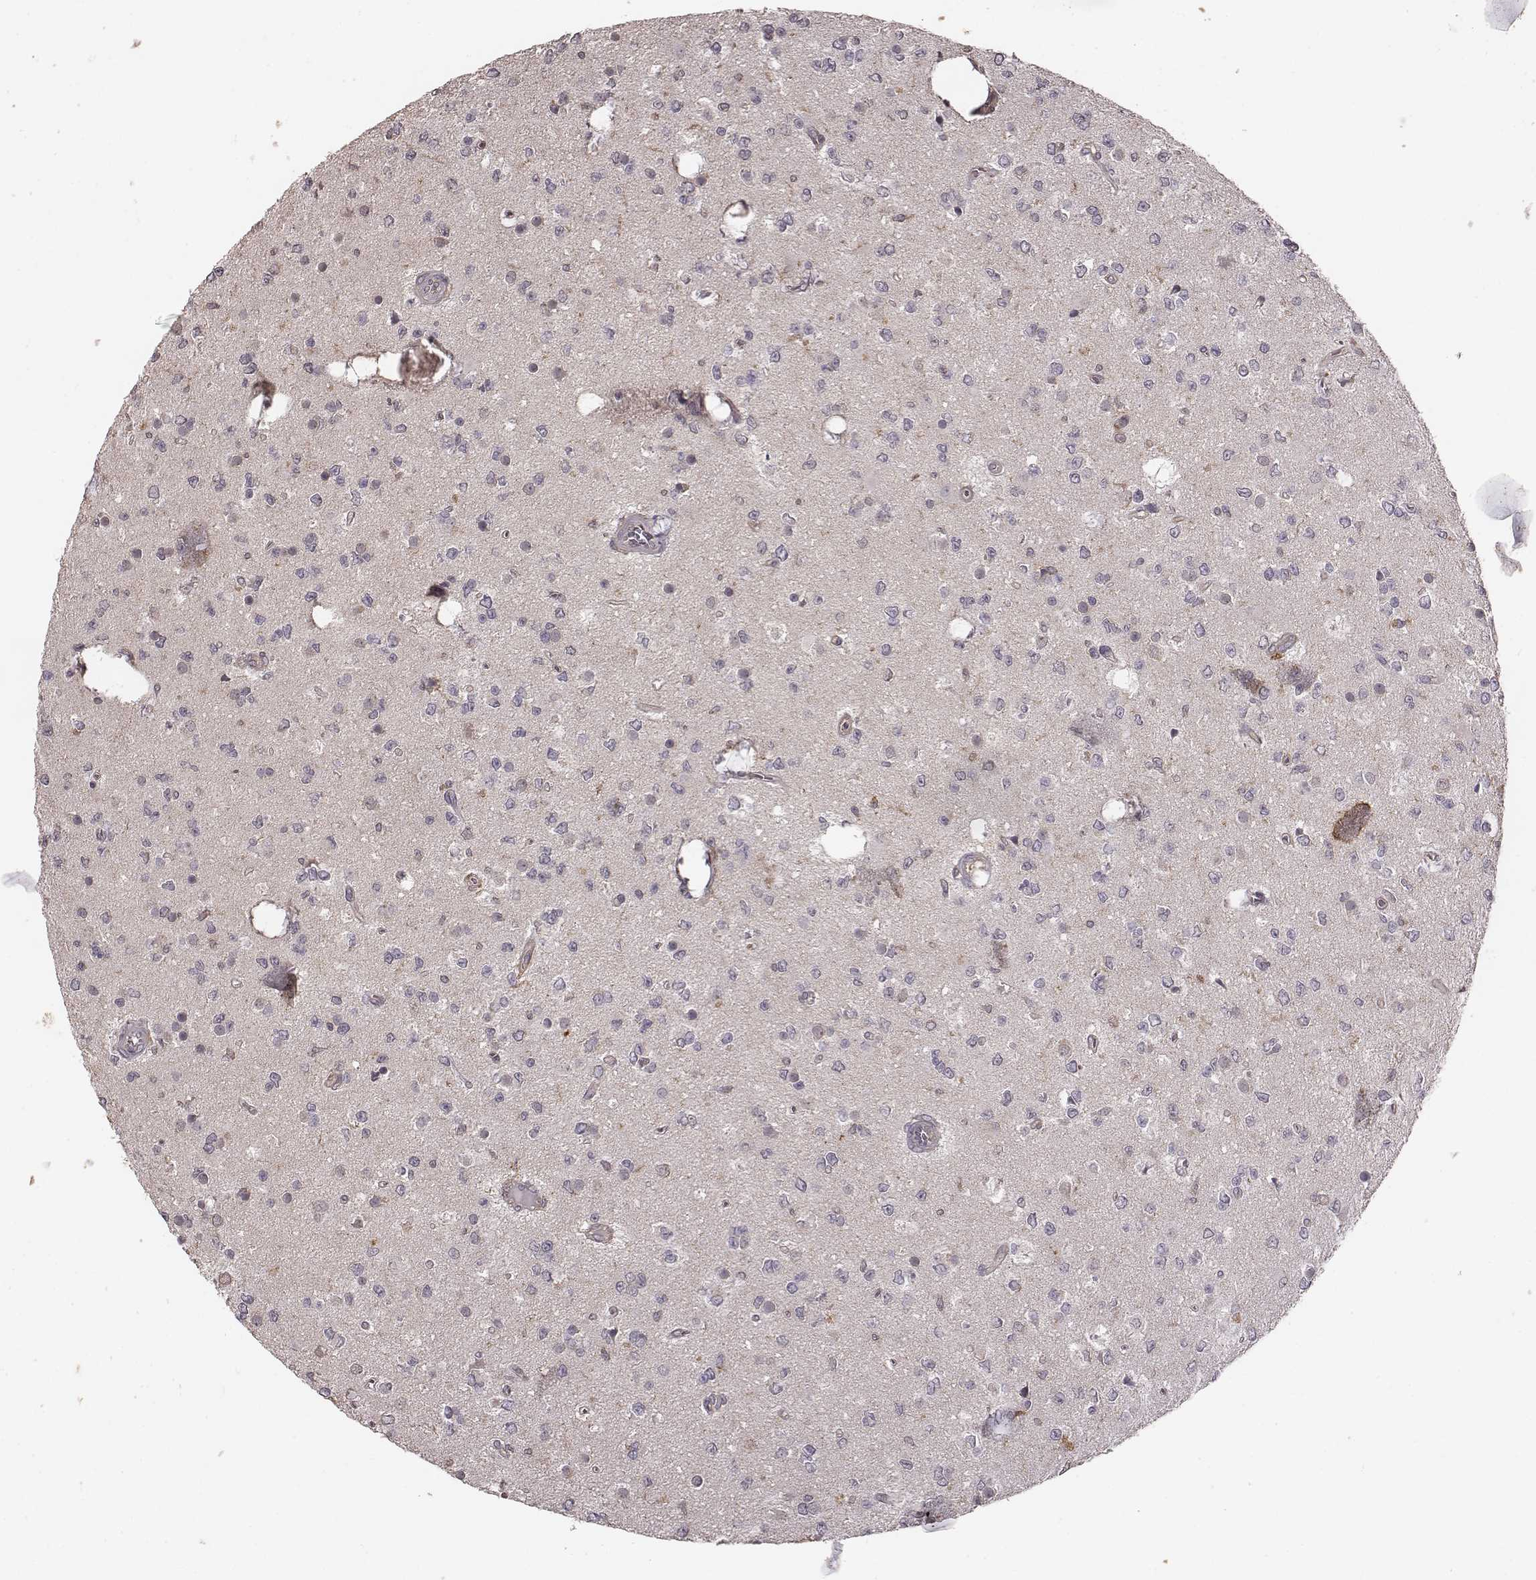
{"staining": {"intensity": "weak", "quantity": "<25%", "location": "cytoplasmic/membranous"}, "tissue": "glioma", "cell_type": "Tumor cells", "image_type": "cancer", "snomed": [{"axis": "morphology", "description": "Glioma, malignant, Low grade"}, {"axis": "topography", "description": "Brain"}], "caption": "Immunohistochemistry (IHC) photomicrograph of neoplastic tissue: human glioma stained with DAB (3,3'-diaminobenzidine) exhibits no significant protein positivity in tumor cells.", "gene": "VPS26A", "patient": {"sex": "female", "age": 45}}